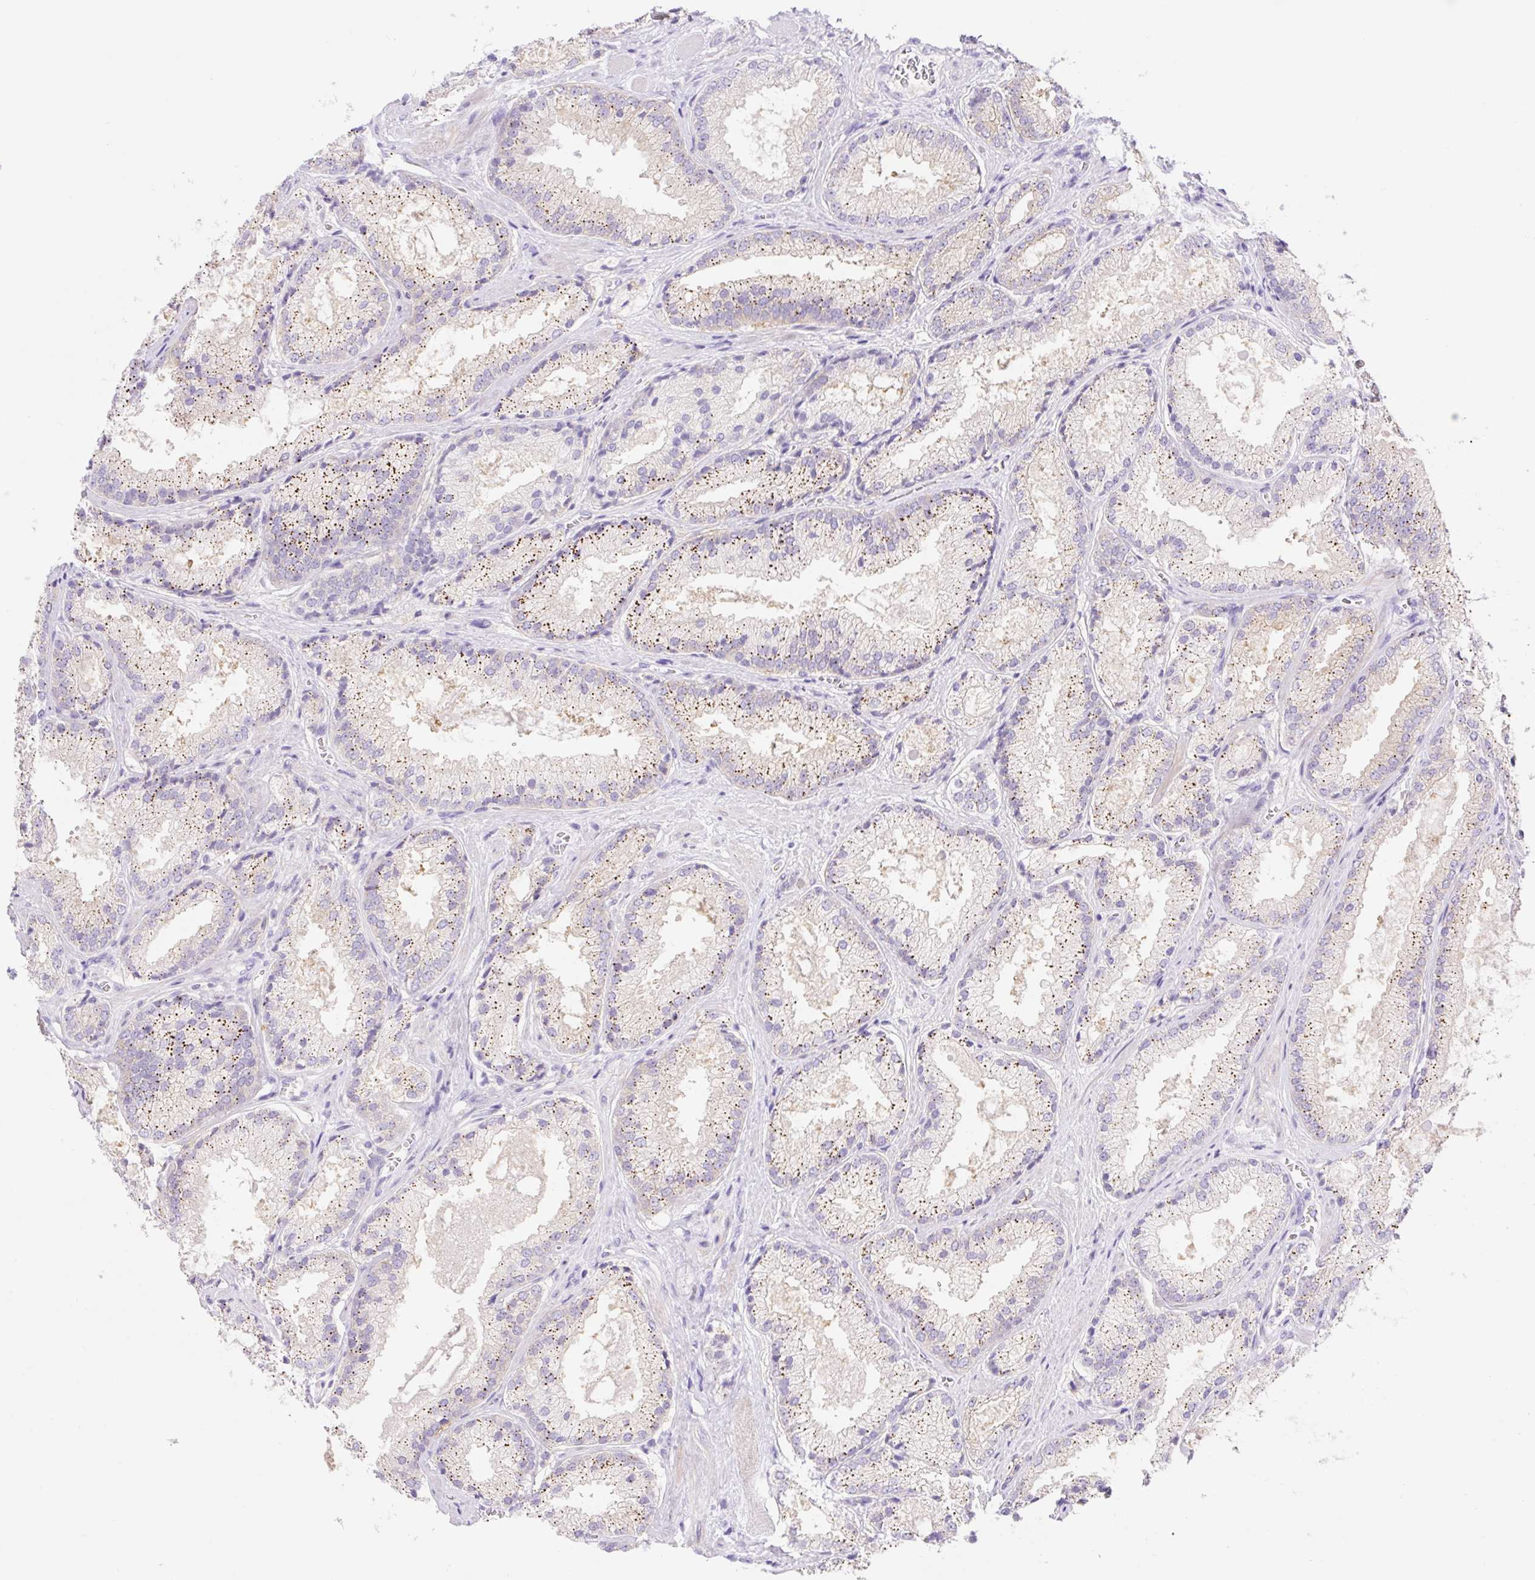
{"staining": {"intensity": "moderate", "quantity": ">75%", "location": "cytoplasmic/membranous"}, "tissue": "prostate cancer", "cell_type": "Tumor cells", "image_type": "cancer", "snomed": [{"axis": "morphology", "description": "Adenocarcinoma, High grade"}, {"axis": "topography", "description": "Prostate"}], "caption": "This is an image of immunohistochemistry (IHC) staining of prostate adenocarcinoma (high-grade), which shows moderate staining in the cytoplasmic/membranous of tumor cells.", "gene": "DENND5A", "patient": {"sex": "male", "age": 68}}